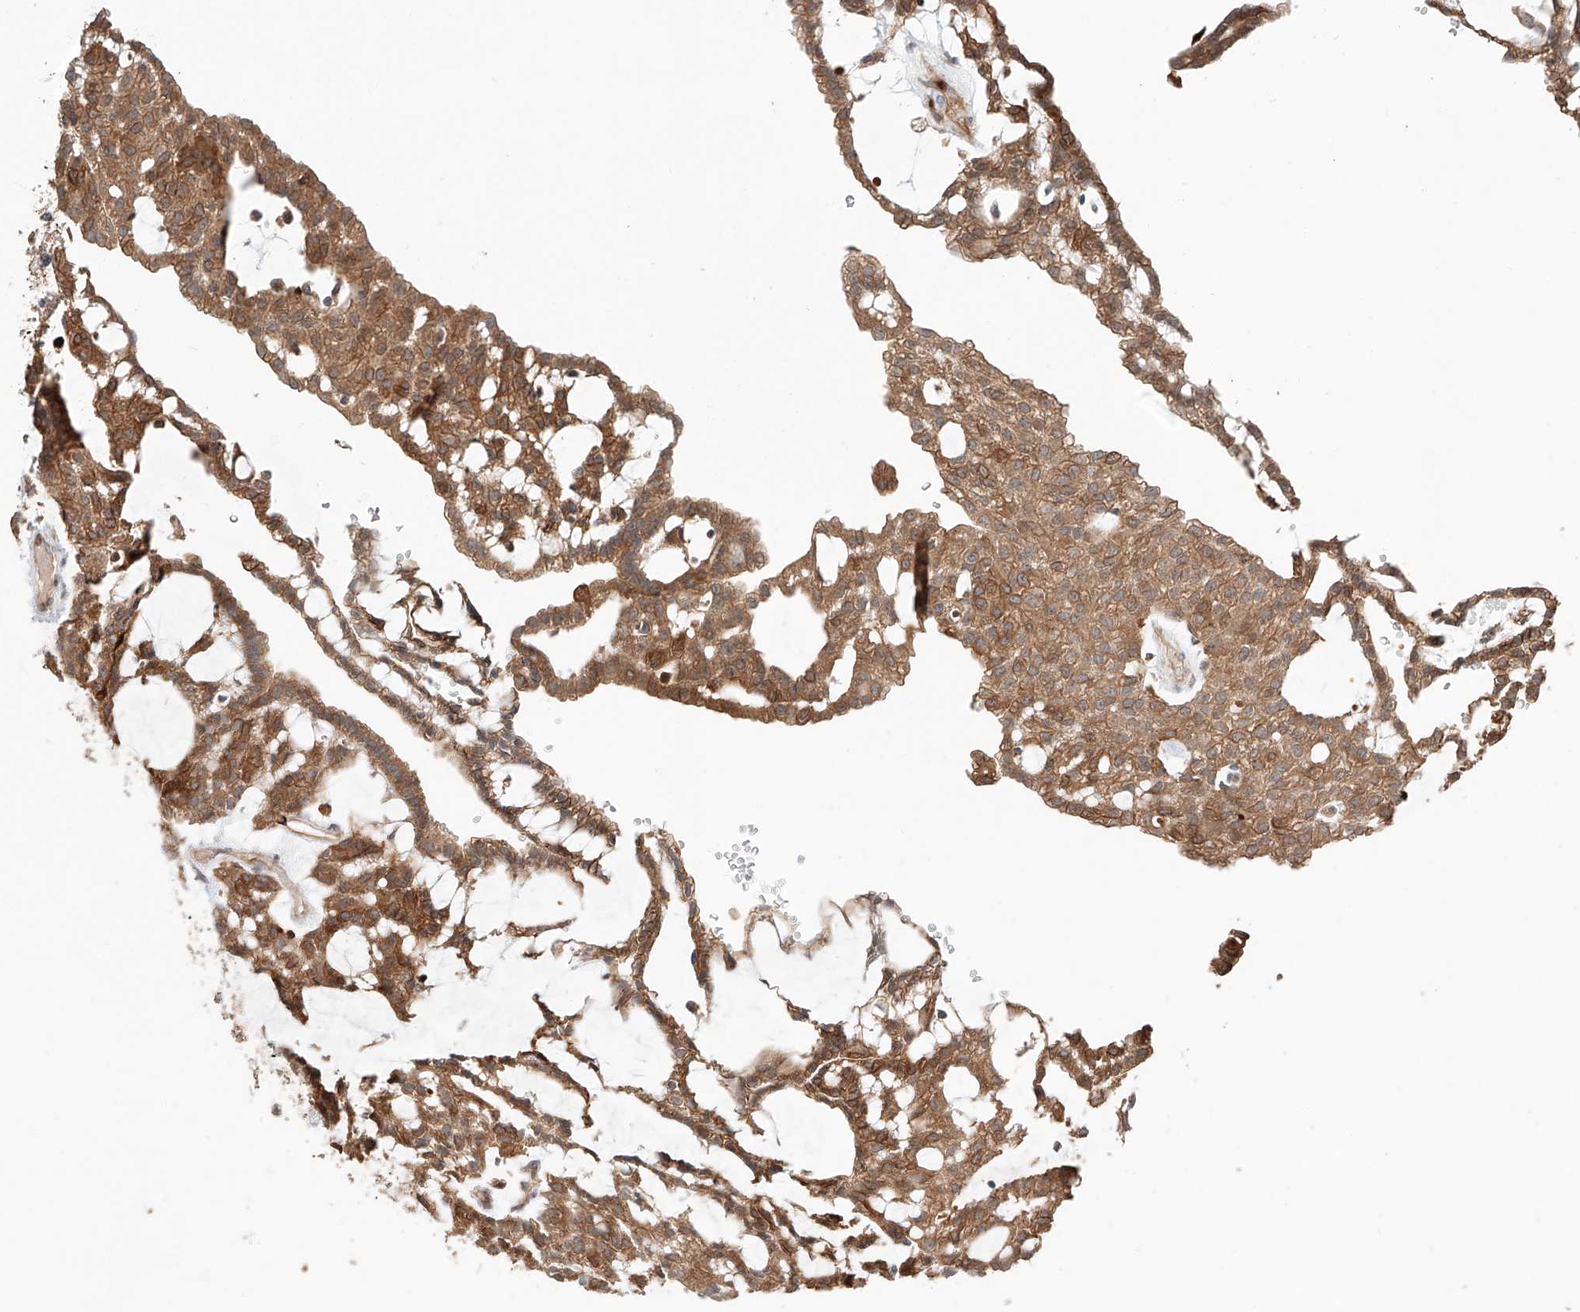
{"staining": {"intensity": "moderate", "quantity": ">75%", "location": "cytoplasmic/membranous"}, "tissue": "renal cancer", "cell_type": "Tumor cells", "image_type": "cancer", "snomed": [{"axis": "morphology", "description": "Adenocarcinoma, NOS"}, {"axis": "topography", "description": "Kidney"}], "caption": "This photomicrograph shows IHC staining of human adenocarcinoma (renal), with medium moderate cytoplasmic/membranous expression in about >75% of tumor cells.", "gene": "IGSF22", "patient": {"sex": "male", "age": 63}}